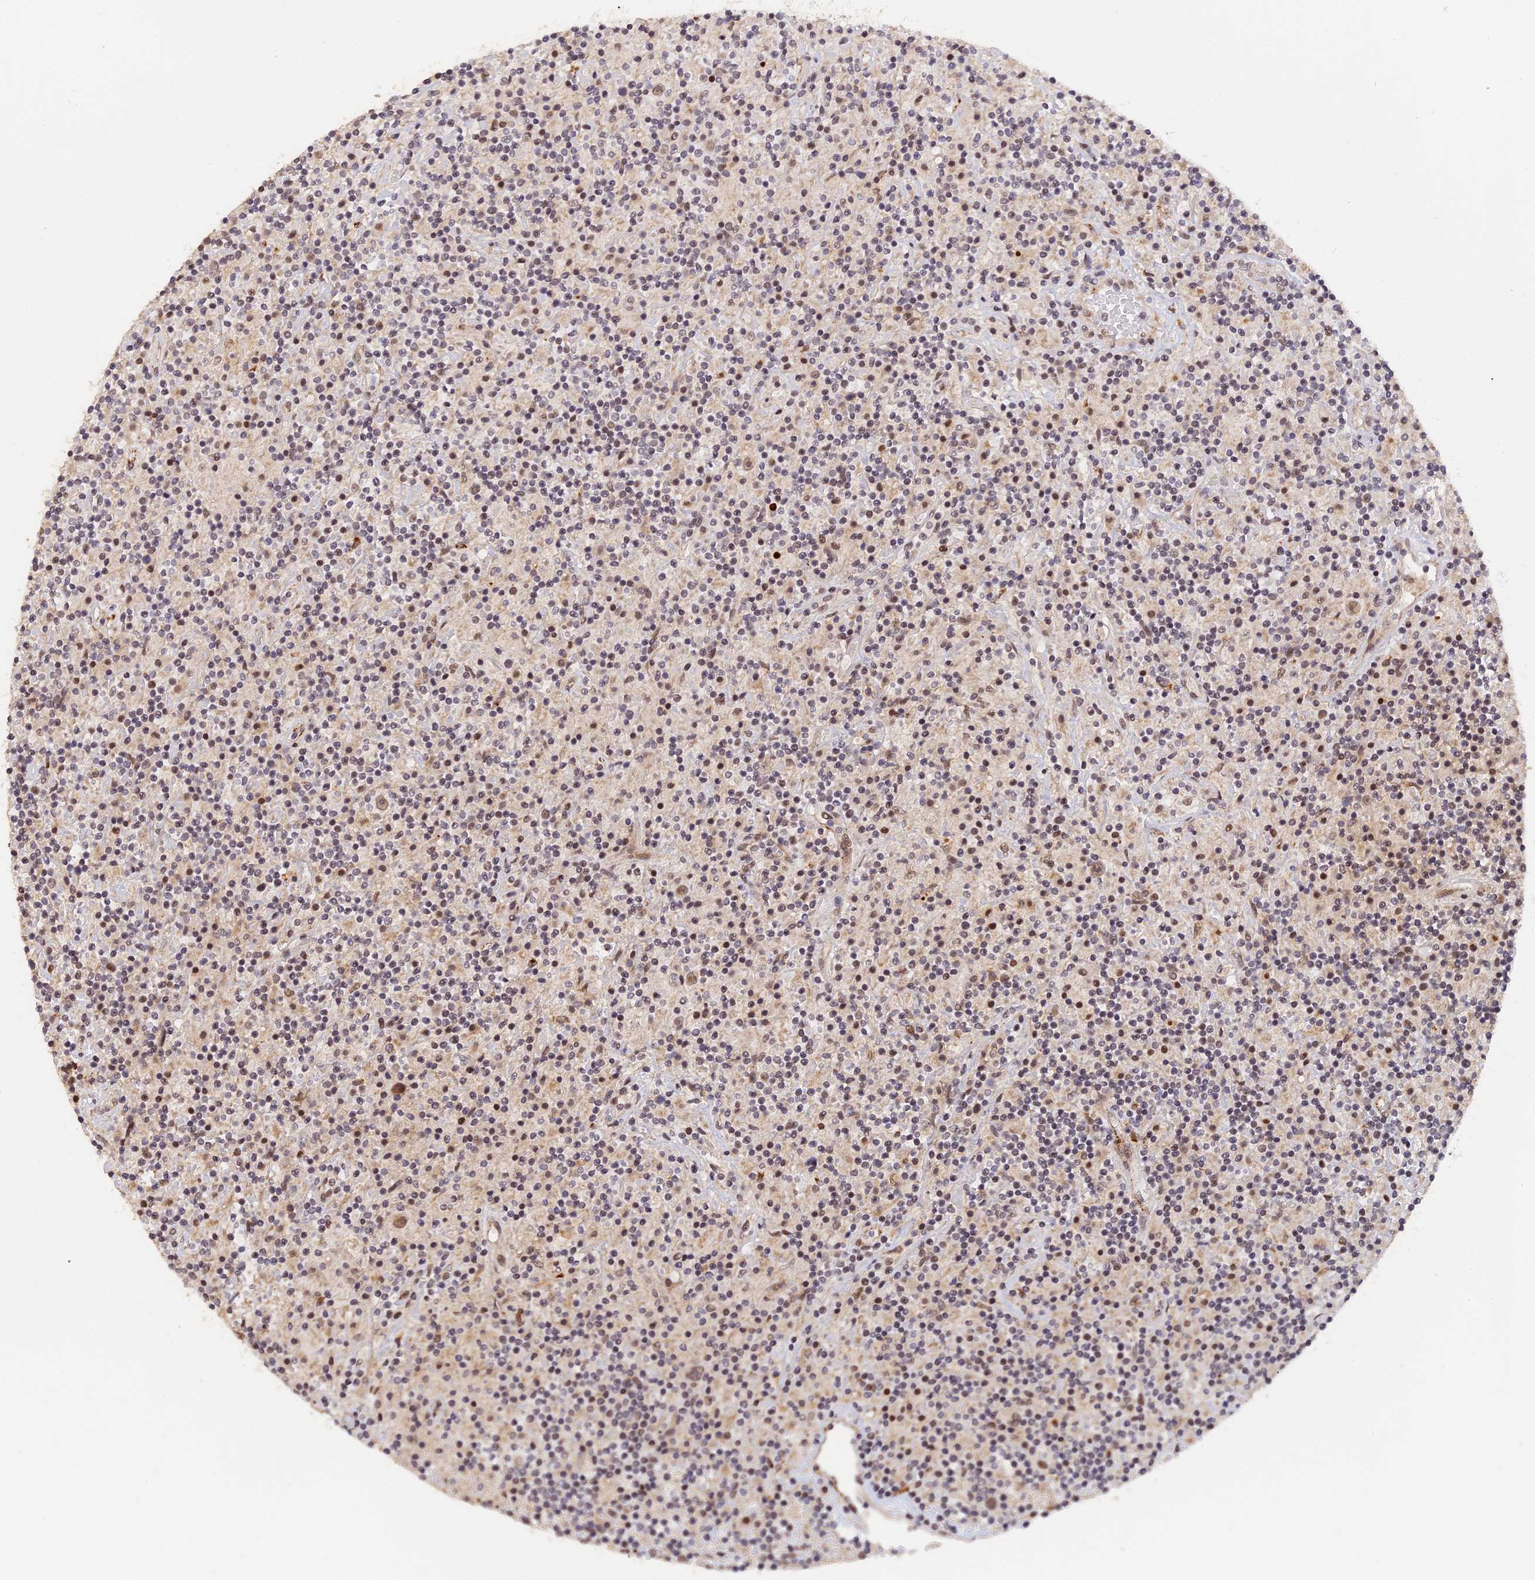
{"staining": {"intensity": "moderate", "quantity": "25%-75%", "location": "nuclear"}, "tissue": "lymphoma", "cell_type": "Tumor cells", "image_type": "cancer", "snomed": [{"axis": "morphology", "description": "Hodgkin's disease, NOS"}, {"axis": "topography", "description": "Lymph node"}], "caption": "This micrograph shows IHC staining of lymphoma, with medium moderate nuclear expression in about 25%-75% of tumor cells.", "gene": "POLR2C", "patient": {"sex": "male", "age": 70}}